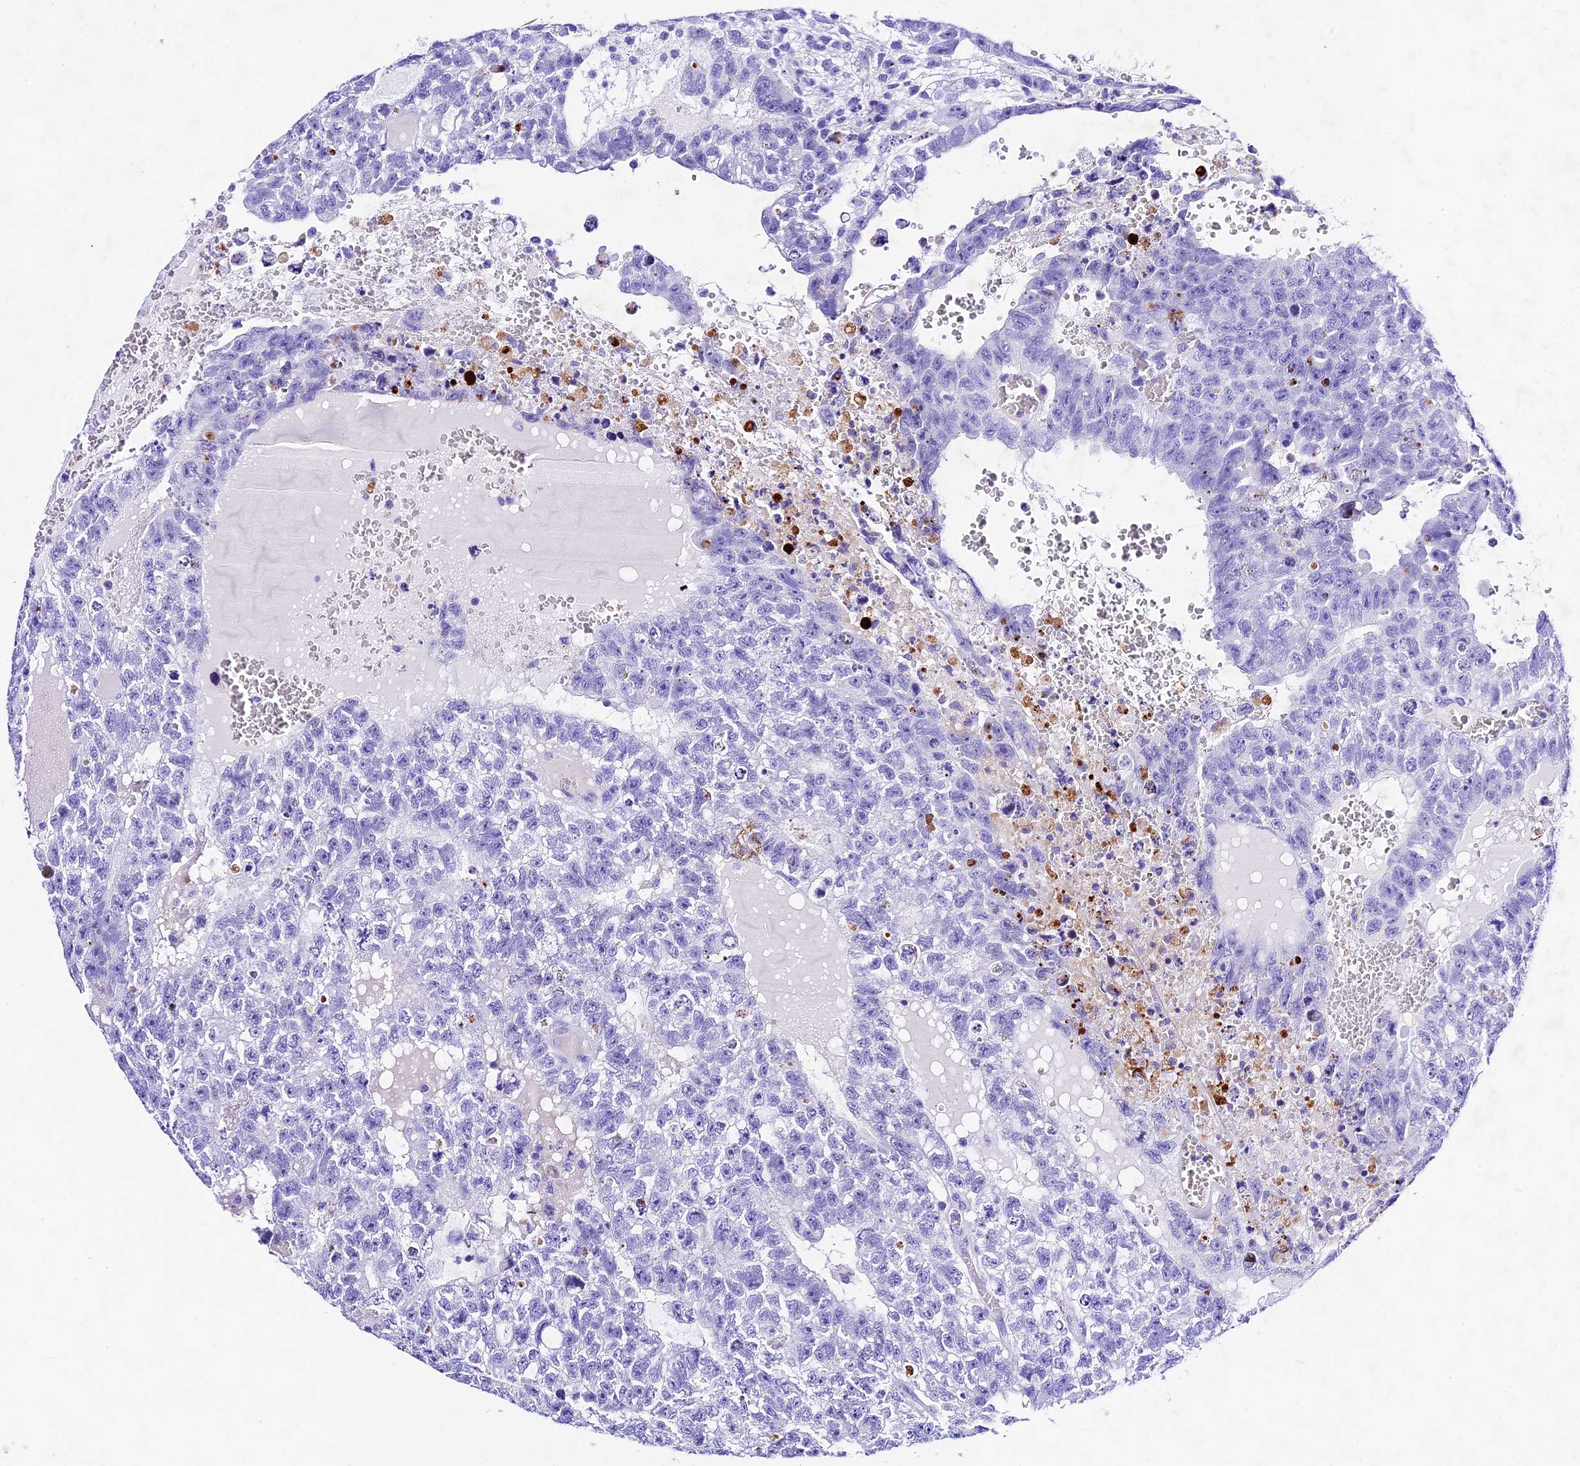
{"staining": {"intensity": "negative", "quantity": "none", "location": "none"}, "tissue": "testis cancer", "cell_type": "Tumor cells", "image_type": "cancer", "snomed": [{"axis": "morphology", "description": "Carcinoma, Embryonal, NOS"}, {"axis": "topography", "description": "Testis"}], "caption": "Immunohistochemistry (IHC) of human testis cancer (embryonal carcinoma) reveals no expression in tumor cells.", "gene": "PSG11", "patient": {"sex": "male", "age": 26}}